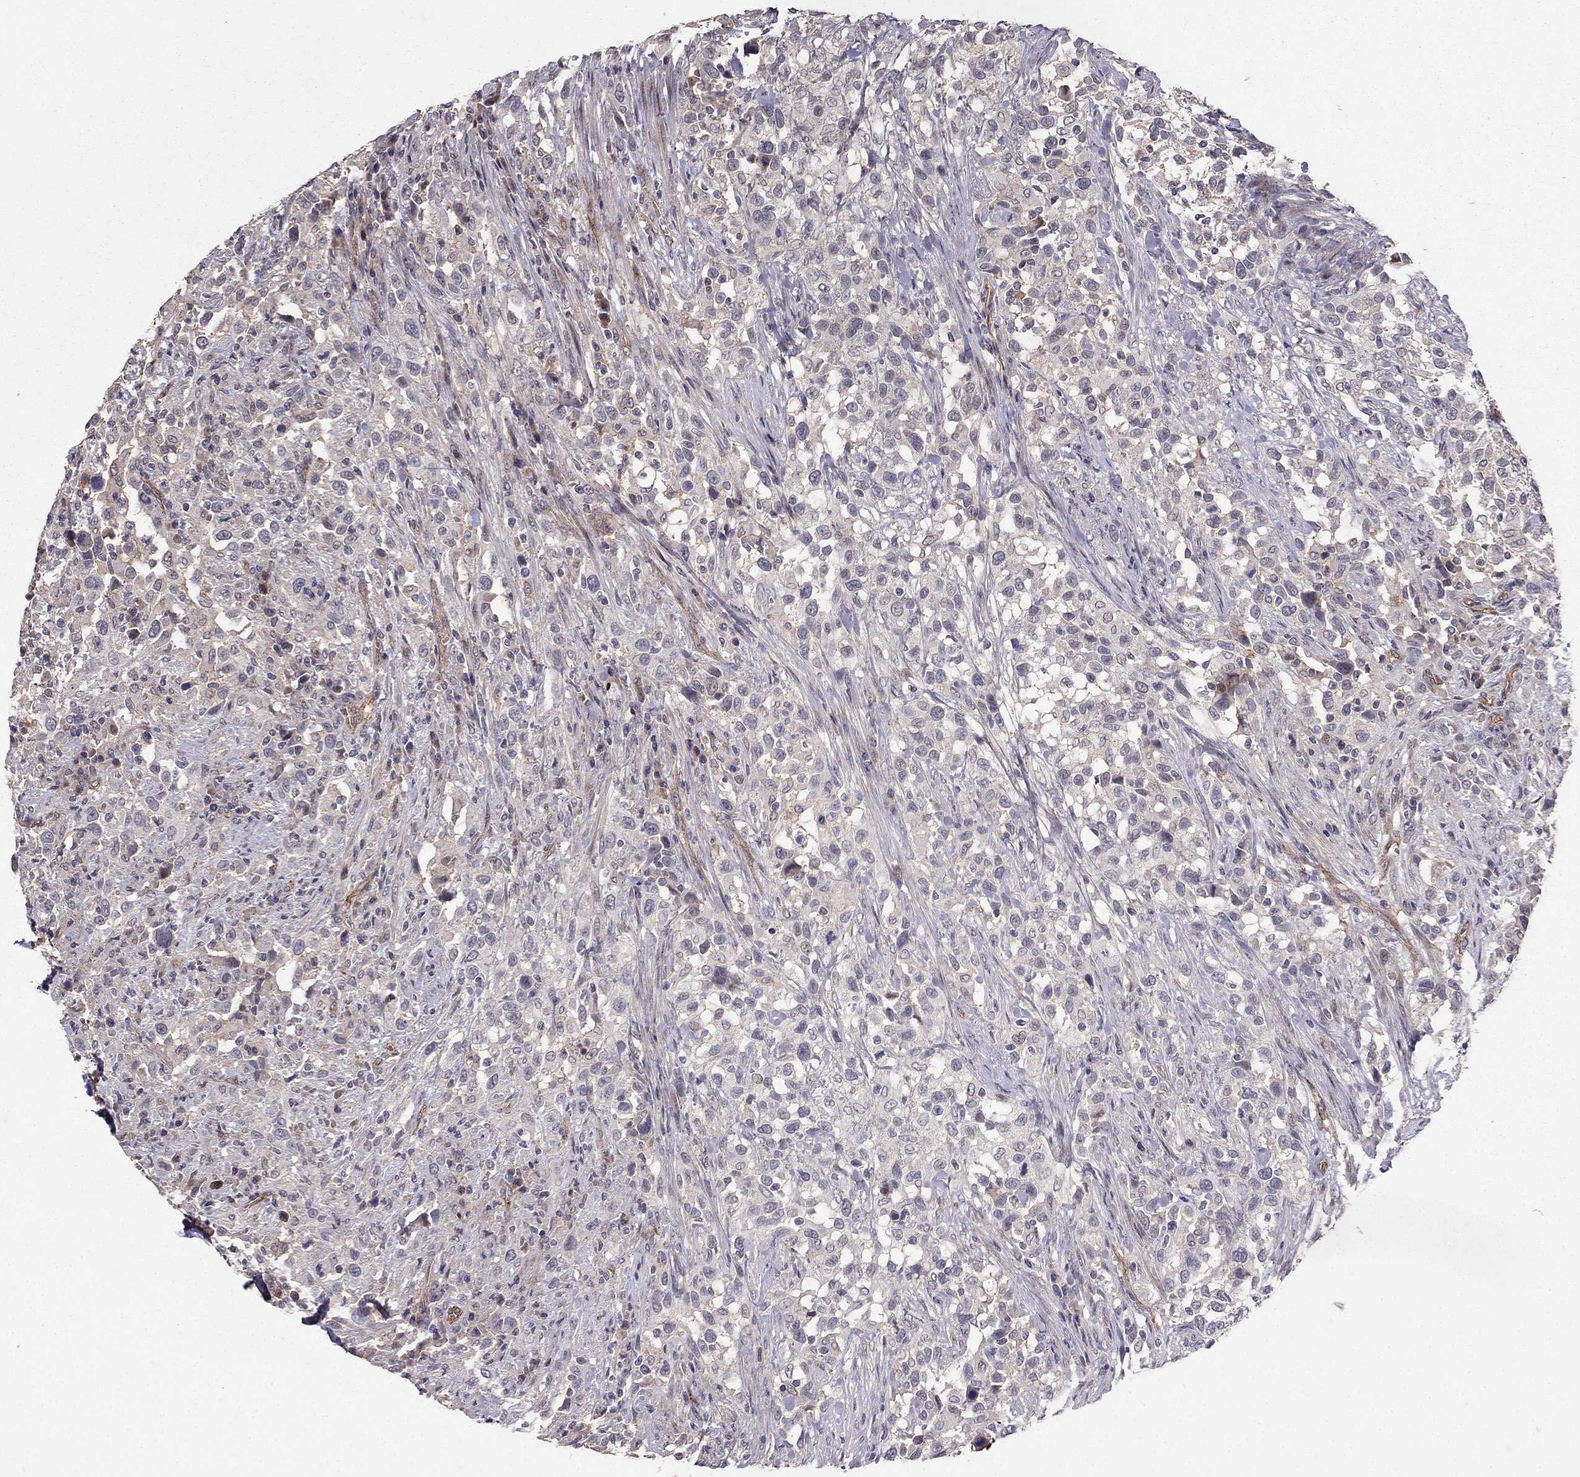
{"staining": {"intensity": "negative", "quantity": "none", "location": "none"}, "tissue": "urothelial cancer", "cell_type": "Tumor cells", "image_type": "cancer", "snomed": [{"axis": "morphology", "description": "Urothelial carcinoma, NOS"}, {"axis": "morphology", "description": "Urothelial carcinoma, High grade"}, {"axis": "topography", "description": "Urinary bladder"}], "caption": "Immunohistochemical staining of urothelial carcinoma (high-grade) exhibits no significant positivity in tumor cells.", "gene": "RASIP1", "patient": {"sex": "female", "age": 64}}